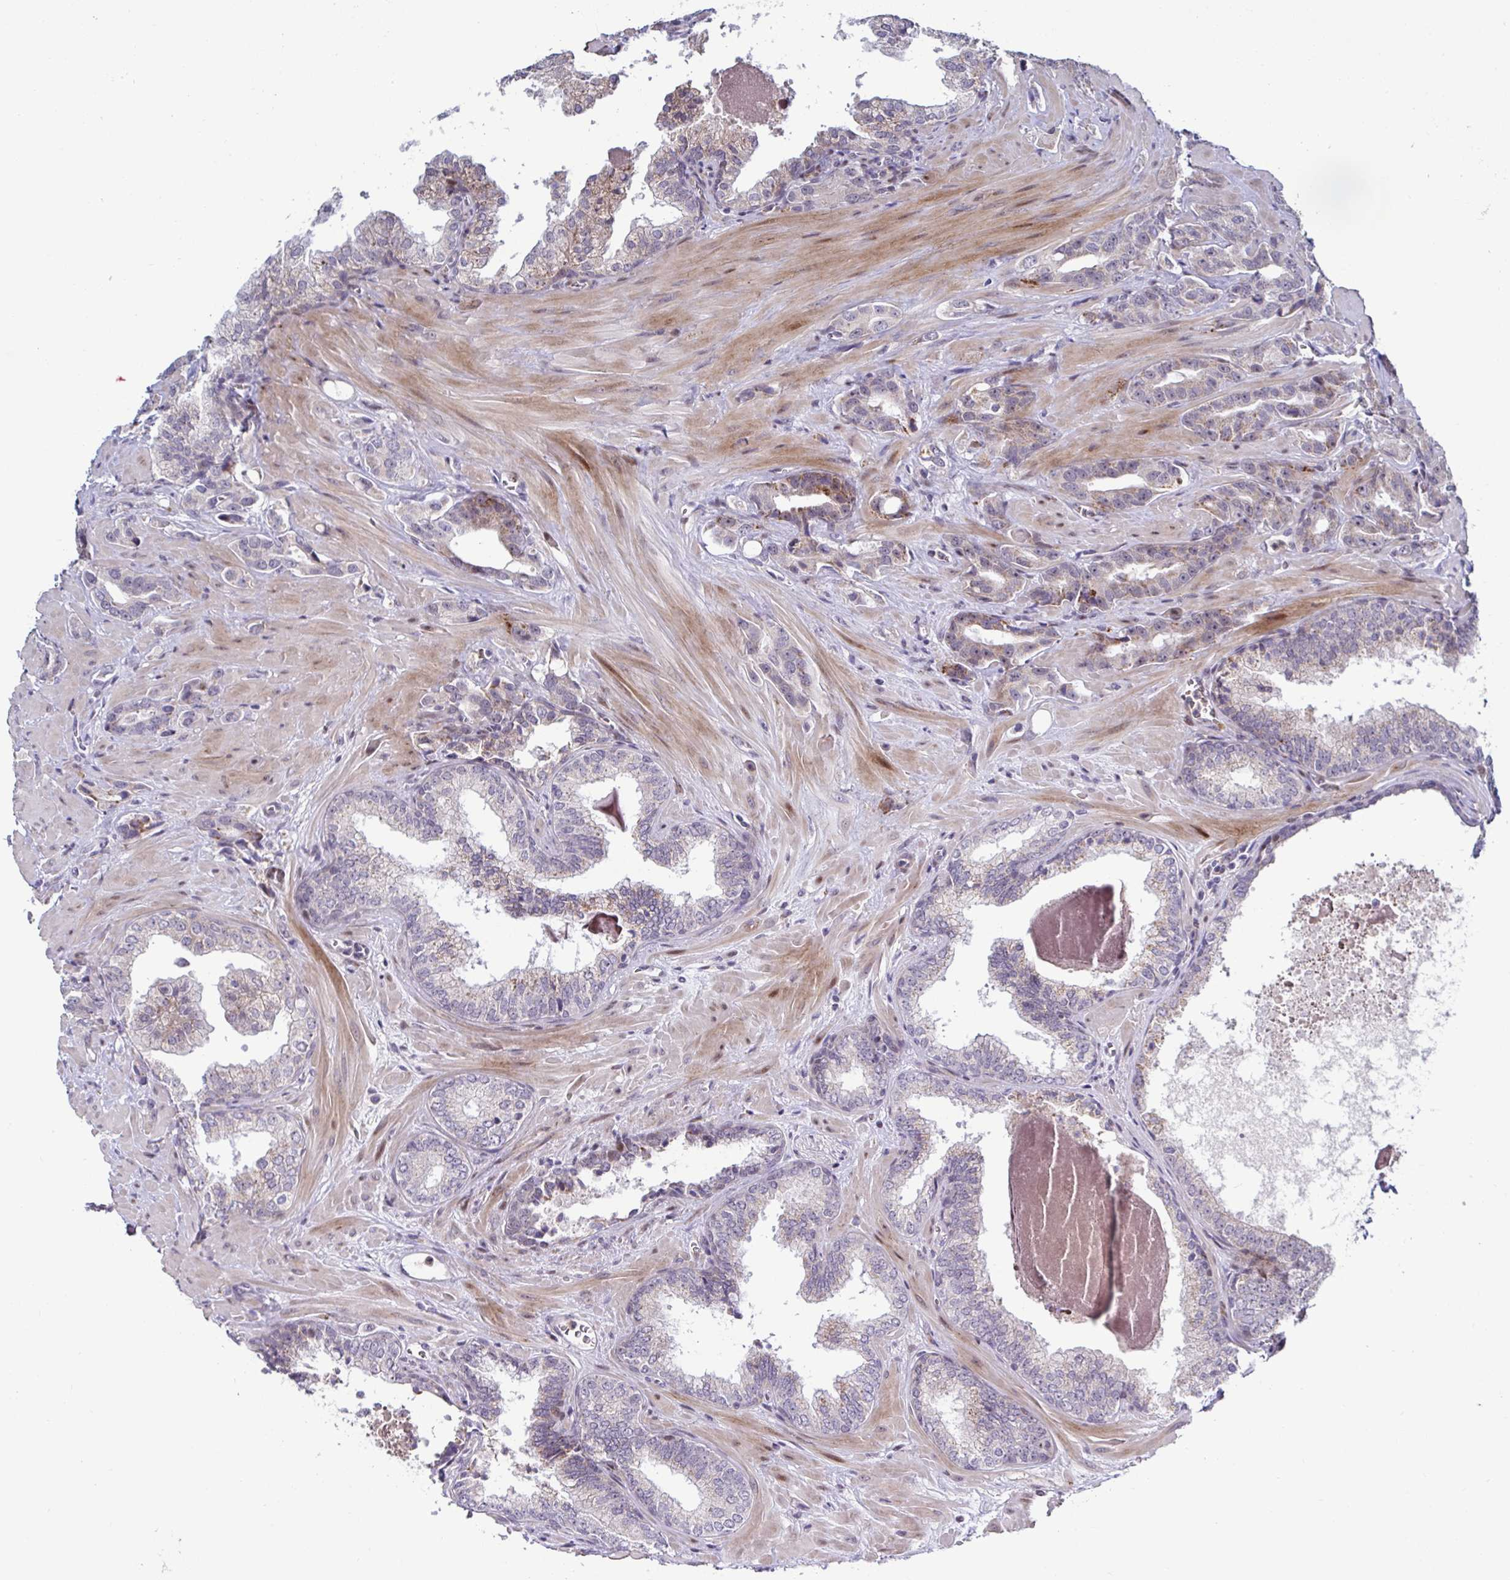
{"staining": {"intensity": "moderate", "quantity": "<25%", "location": "cytoplasmic/membranous"}, "tissue": "prostate cancer", "cell_type": "Tumor cells", "image_type": "cancer", "snomed": [{"axis": "morphology", "description": "Adenocarcinoma, High grade"}, {"axis": "topography", "description": "Prostate"}], "caption": "A low amount of moderate cytoplasmic/membranous positivity is seen in approximately <25% of tumor cells in prostate adenocarcinoma (high-grade) tissue.", "gene": "DZIP1", "patient": {"sex": "male", "age": 65}}